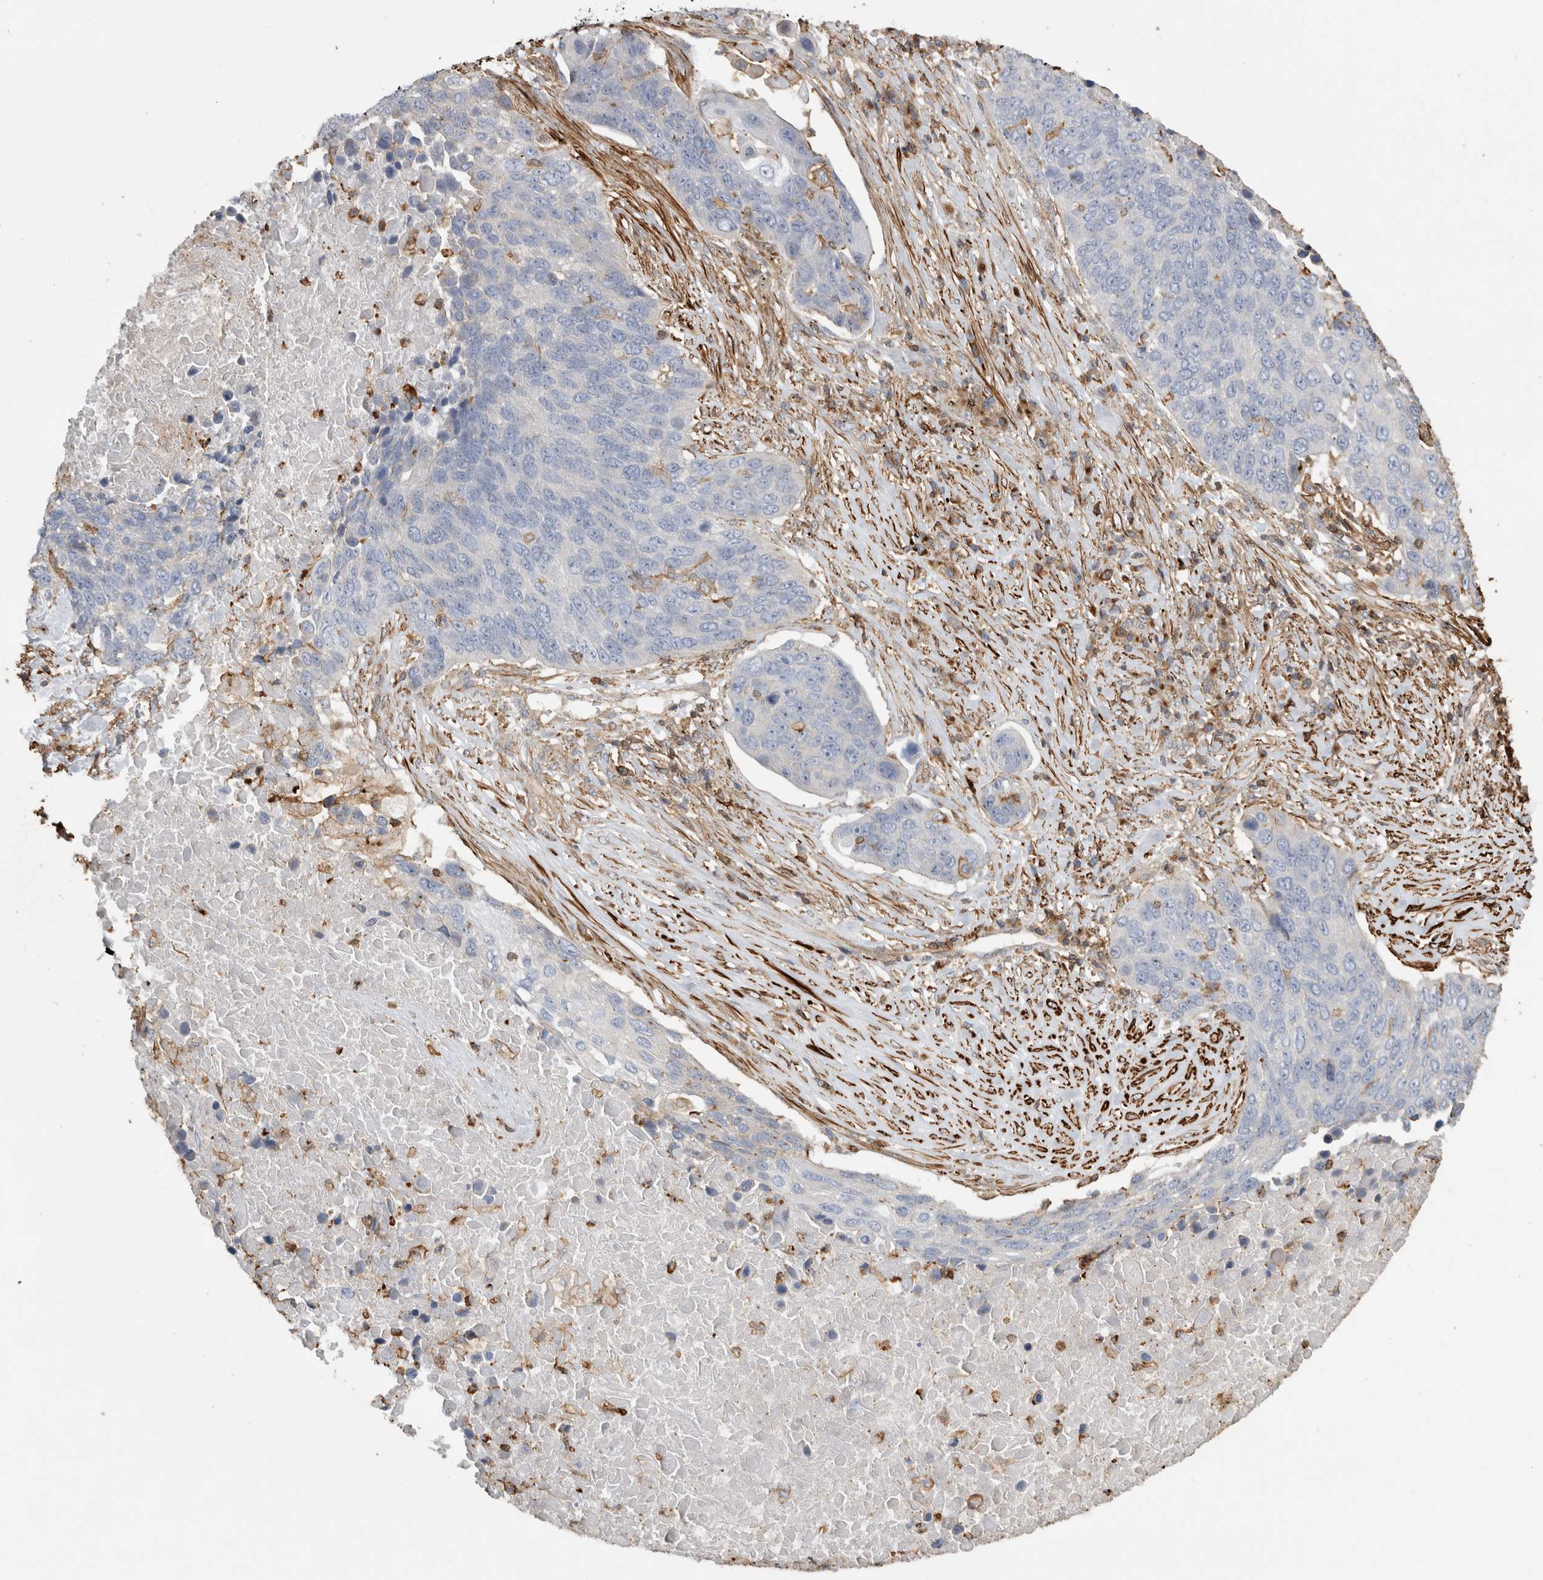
{"staining": {"intensity": "negative", "quantity": "none", "location": "none"}, "tissue": "lung cancer", "cell_type": "Tumor cells", "image_type": "cancer", "snomed": [{"axis": "morphology", "description": "Squamous cell carcinoma, NOS"}, {"axis": "topography", "description": "Lung"}], "caption": "Tumor cells show no significant protein positivity in lung cancer.", "gene": "GPER1", "patient": {"sex": "male", "age": 66}}